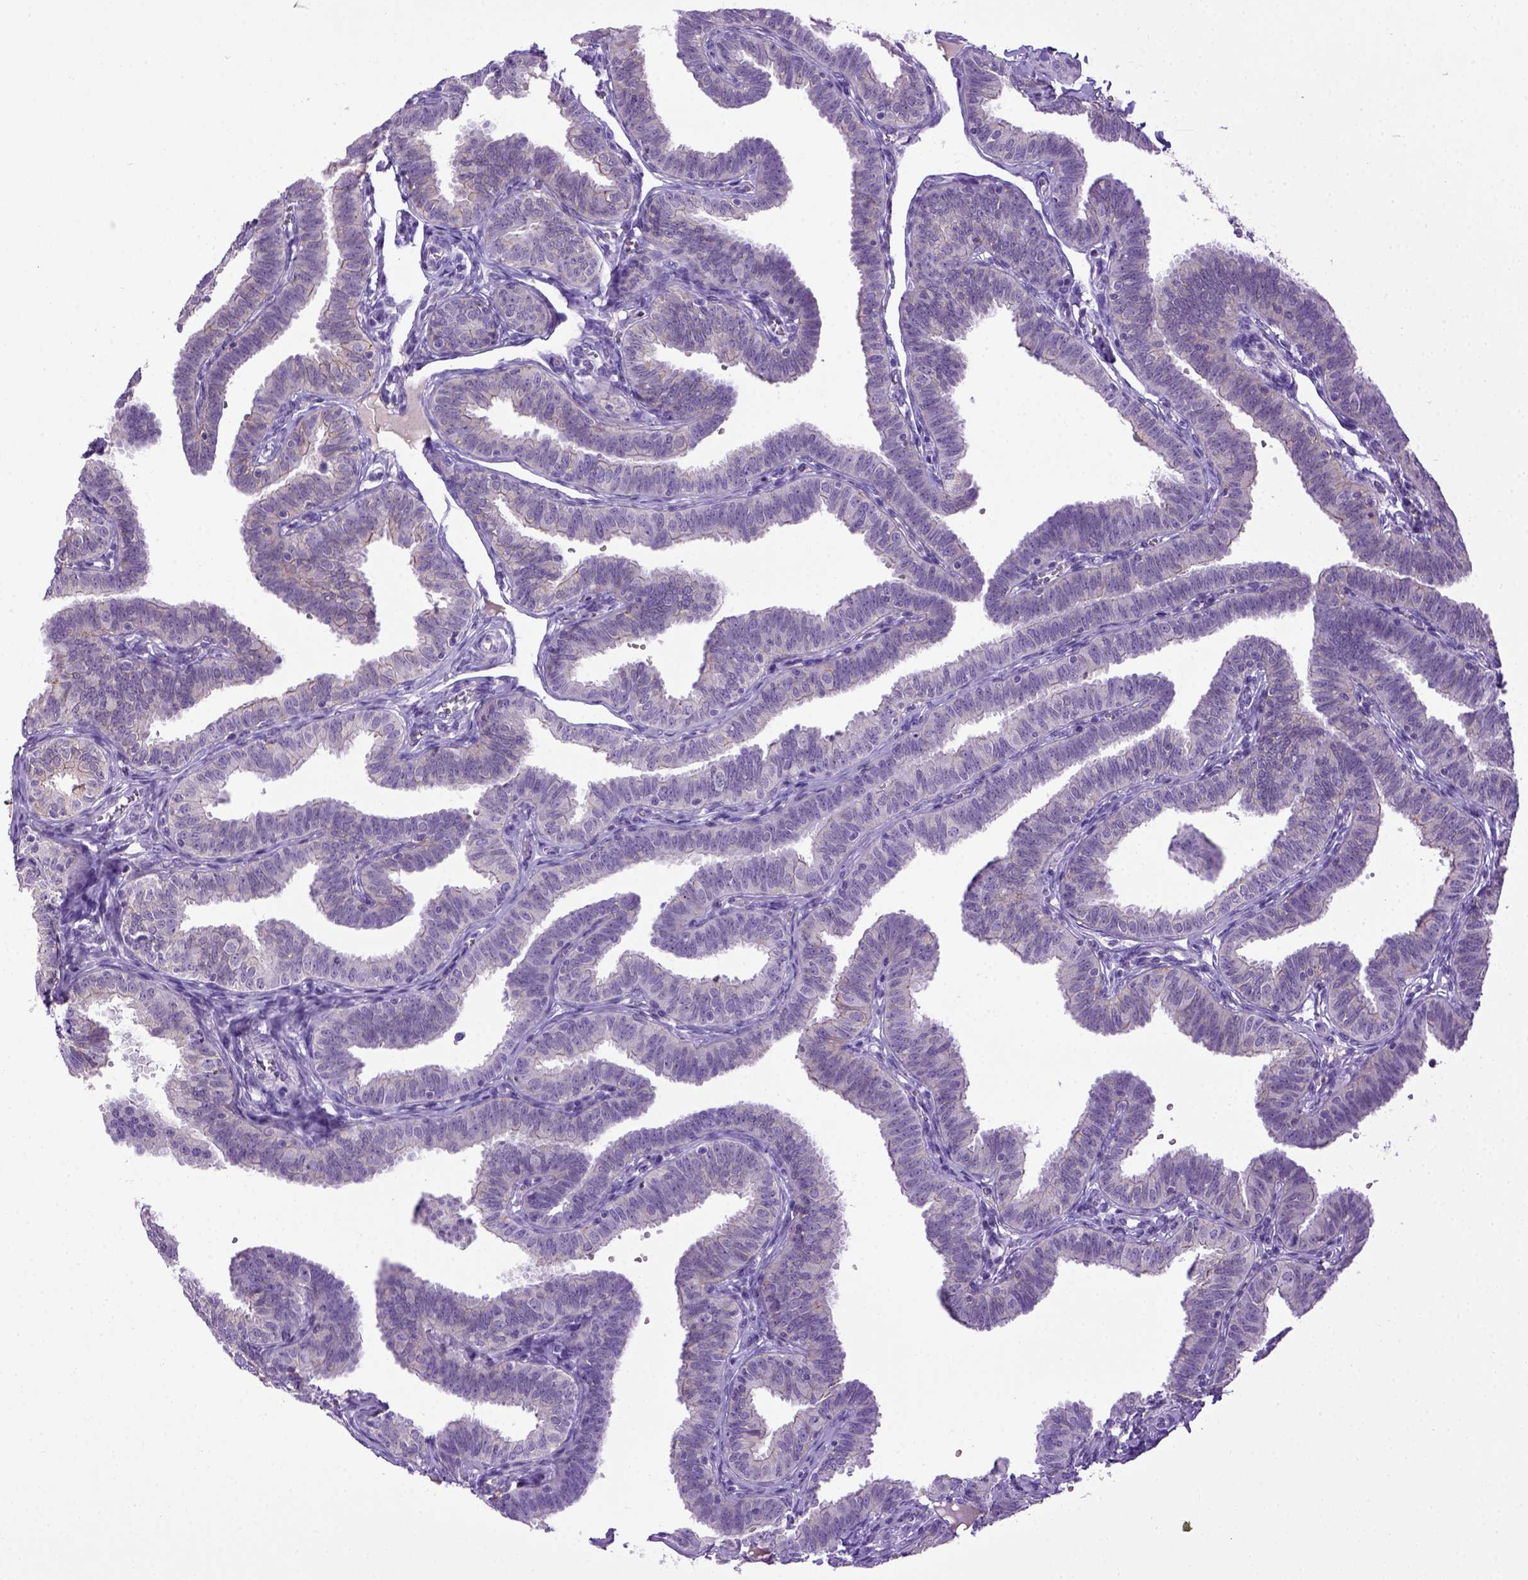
{"staining": {"intensity": "negative", "quantity": "none", "location": "none"}, "tissue": "fallopian tube", "cell_type": "Glandular cells", "image_type": "normal", "snomed": [{"axis": "morphology", "description": "Normal tissue, NOS"}, {"axis": "topography", "description": "Fallopian tube"}], "caption": "IHC of unremarkable human fallopian tube shows no staining in glandular cells. The staining is performed using DAB brown chromogen with nuclei counter-stained in using hematoxylin.", "gene": "CDH1", "patient": {"sex": "female", "age": 25}}